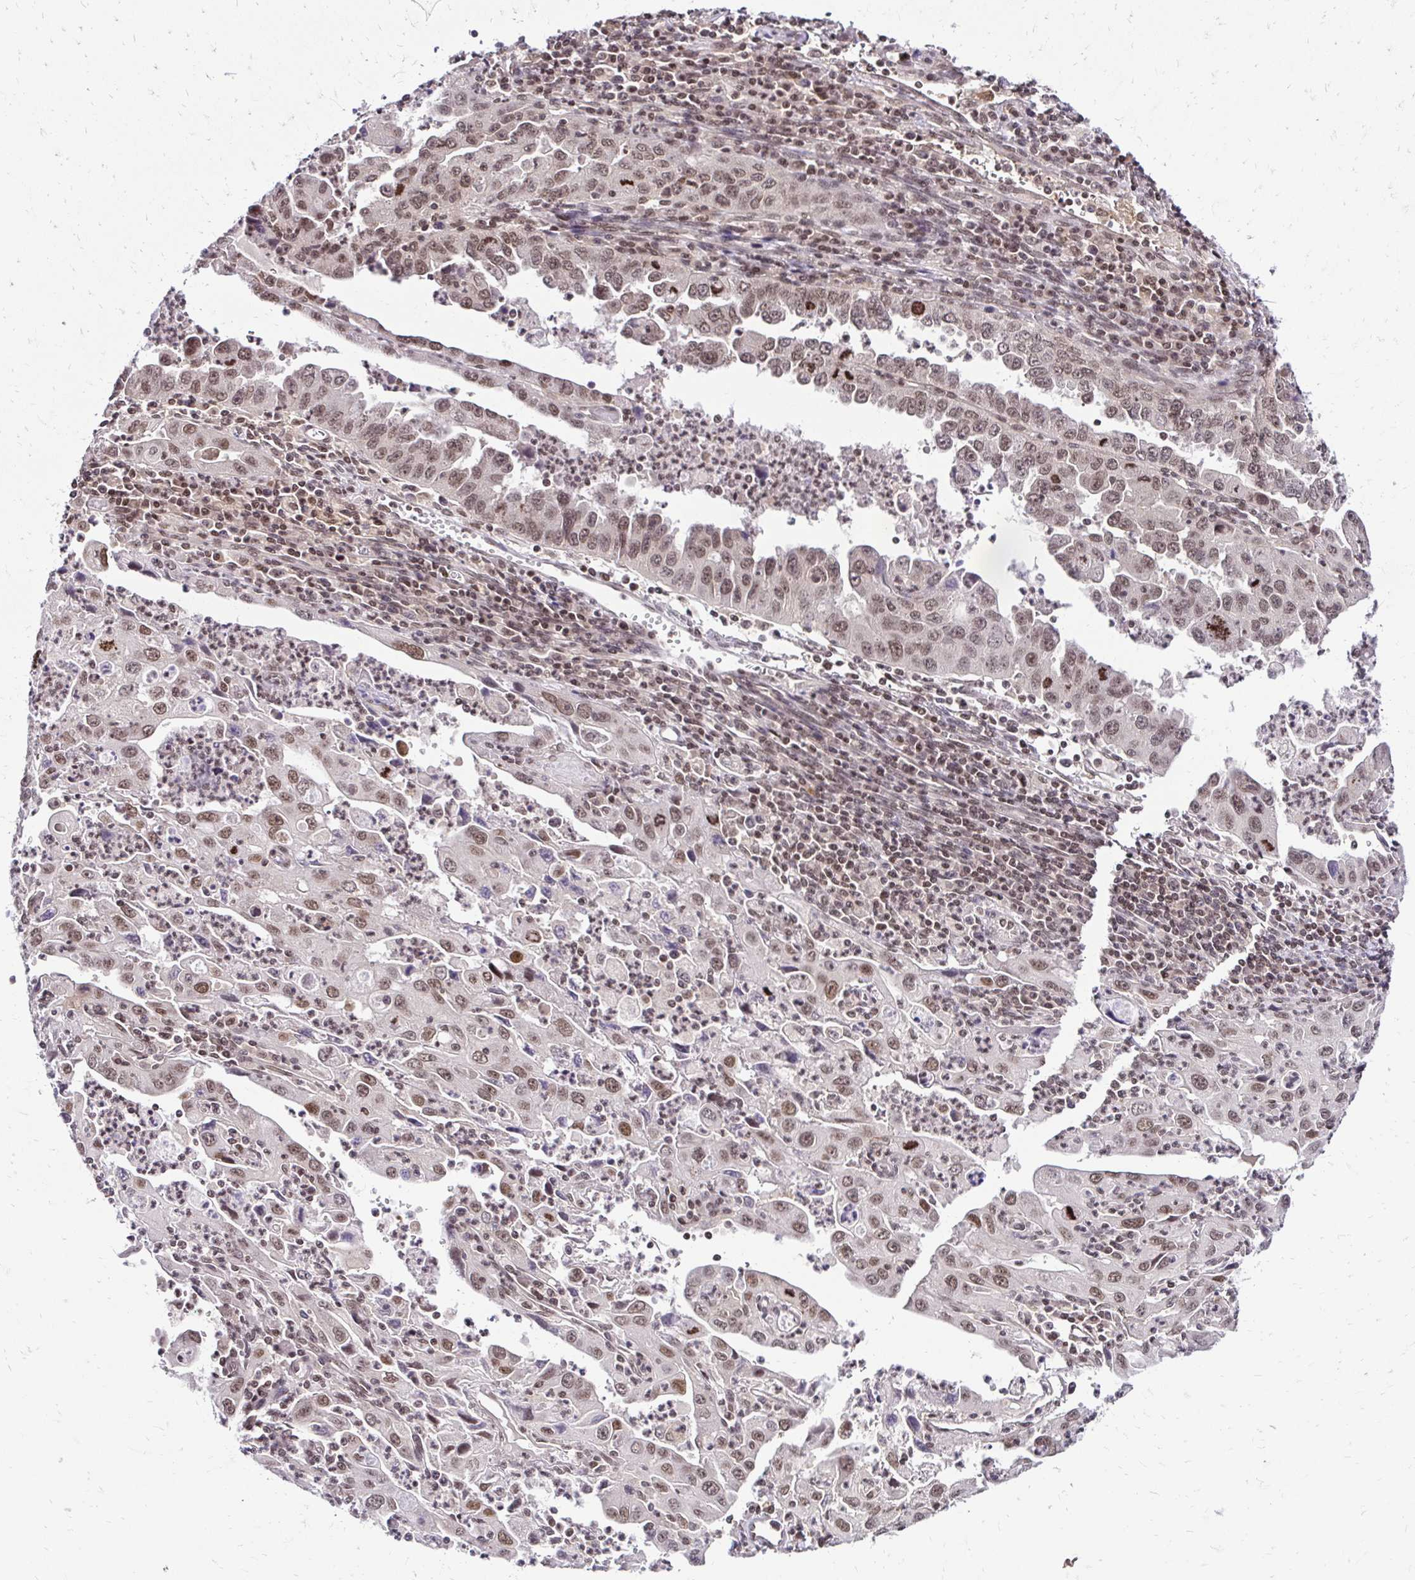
{"staining": {"intensity": "moderate", "quantity": "25%-75%", "location": "nuclear"}, "tissue": "endometrial cancer", "cell_type": "Tumor cells", "image_type": "cancer", "snomed": [{"axis": "morphology", "description": "Adenocarcinoma, NOS"}, {"axis": "topography", "description": "Uterus"}], "caption": "Protein analysis of endometrial cancer tissue displays moderate nuclear expression in approximately 25%-75% of tumor cells.", "gene": "GLYR1", "patient": {"sex": "female", "age": 62}}